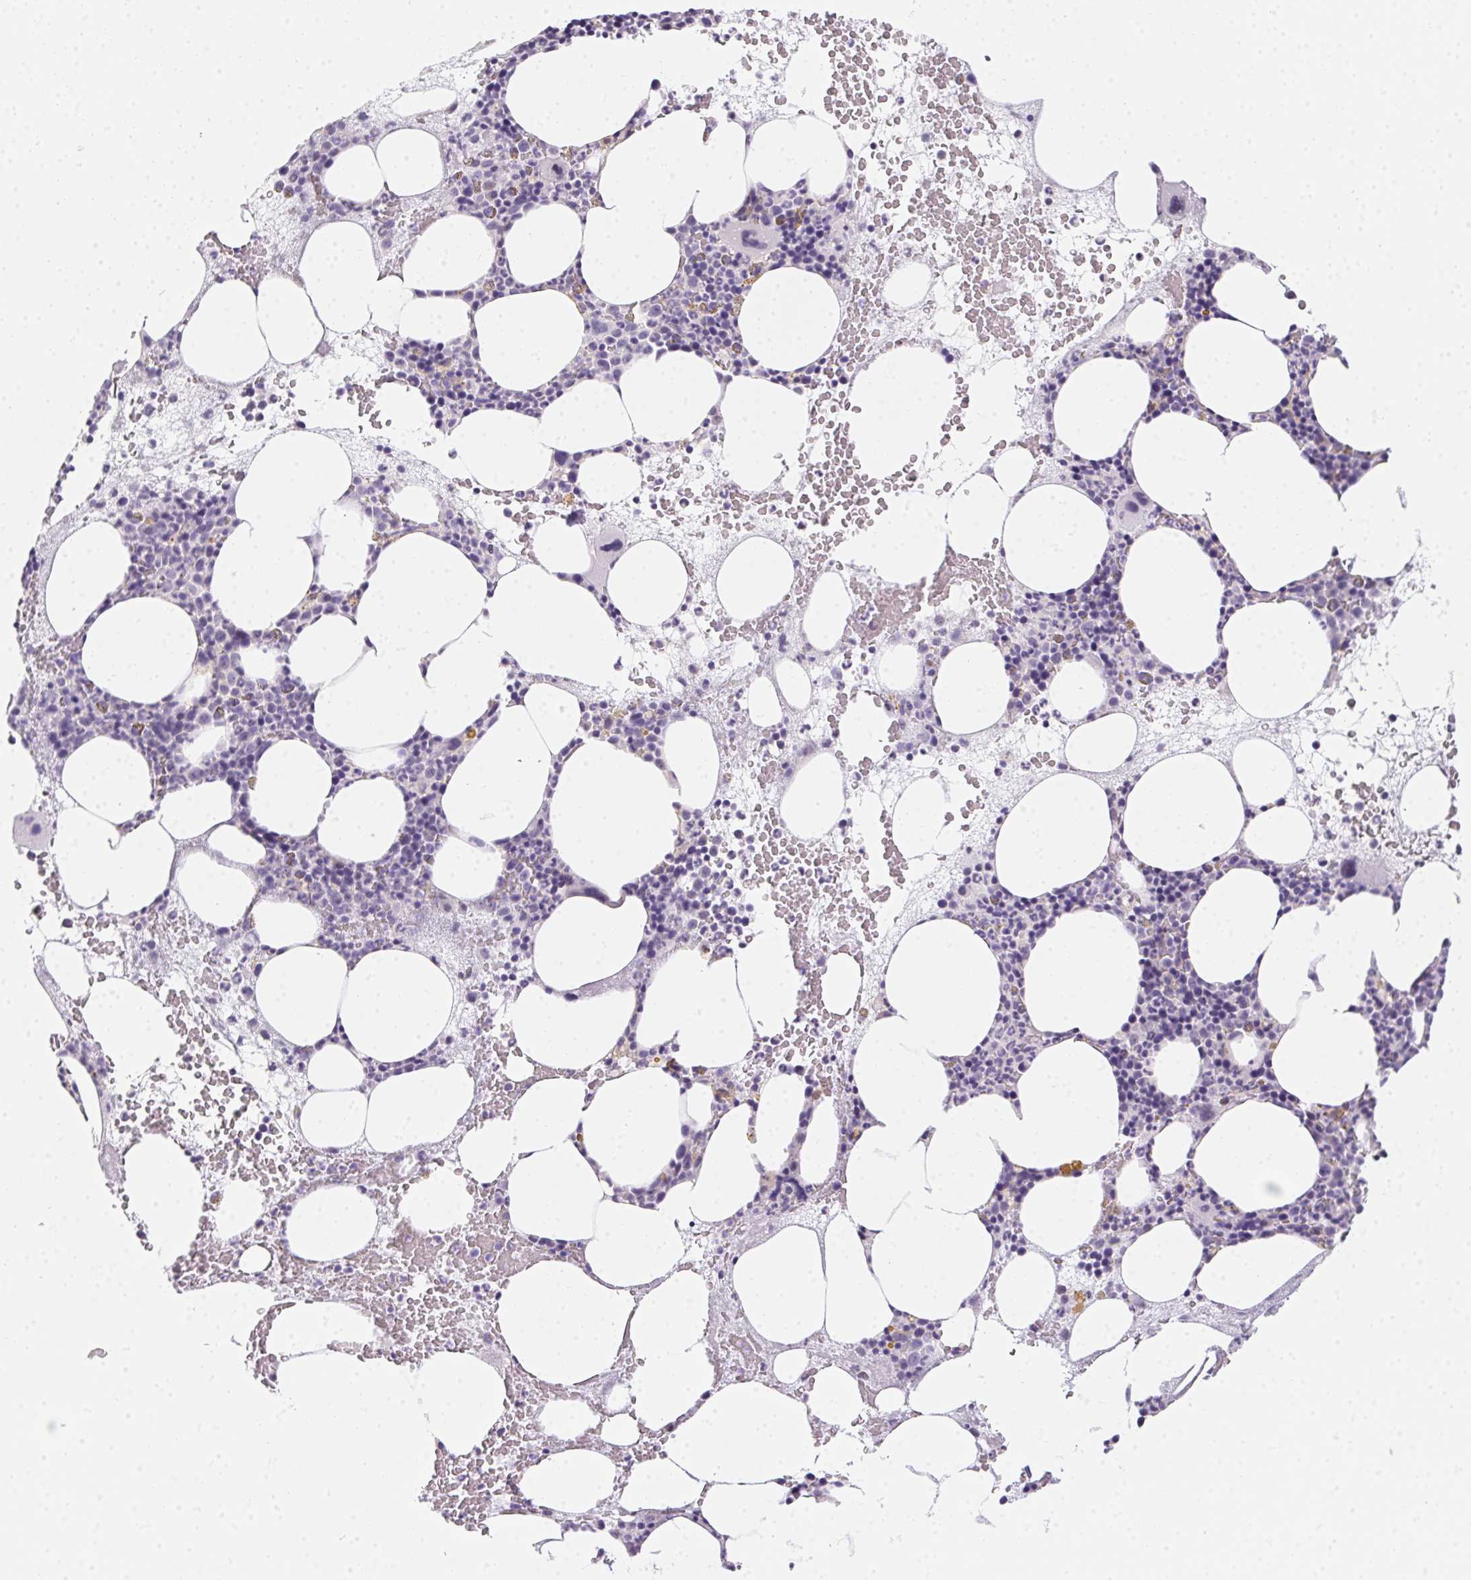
{"staining": {"intensity": "weak", "quantity": "<25%", "location": "cytoplasmic/membranous"}, "tissue": "bone marrow", "cell_type": "Hematopoietic cells", "image_type": "normal", "snomed": [{"axis": "morphology", "description": "Normal tissue, NOS"}, {"axis": "topography", "description": "Bone marrow"}], "caption": "The IHC image has no significant staining in hematopoietic cells of bone marrow. (Brightfield microscopy of DAB (3,3'-diaminobenzidine) IHC at high magnification).", "gene": "MORC1", "patient": {"sex": "male", "age": 89}}